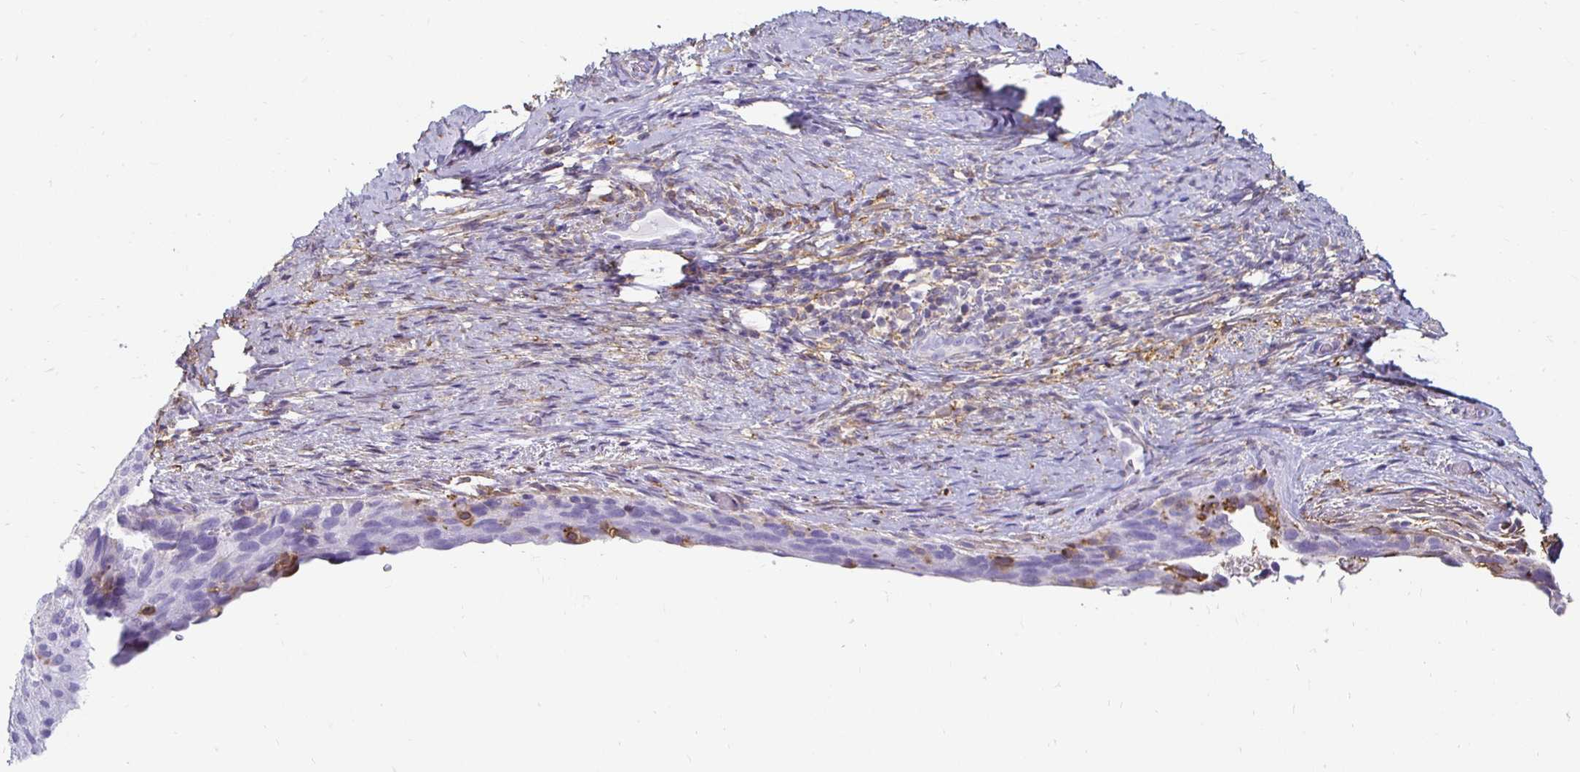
{"staining": {"intensity": "negative", "quantity": "none", "location": "none"}, "tissue": "cervical cancer", "cell_type": "Tumor cells", "image_type": "cancer", "snomed": [{"axis": "morphology", "description": "Squamous cell carcinoma, NOS"}, {"axis": "topography", "description": "Cervix"}], "caption": "Human cervical cancer stained for a protein using immunohistochemistry (IHC) displays no staining in tumor cells.", "gene": "TAS1R3", "patient": {"sex": "female", "age": 80}}